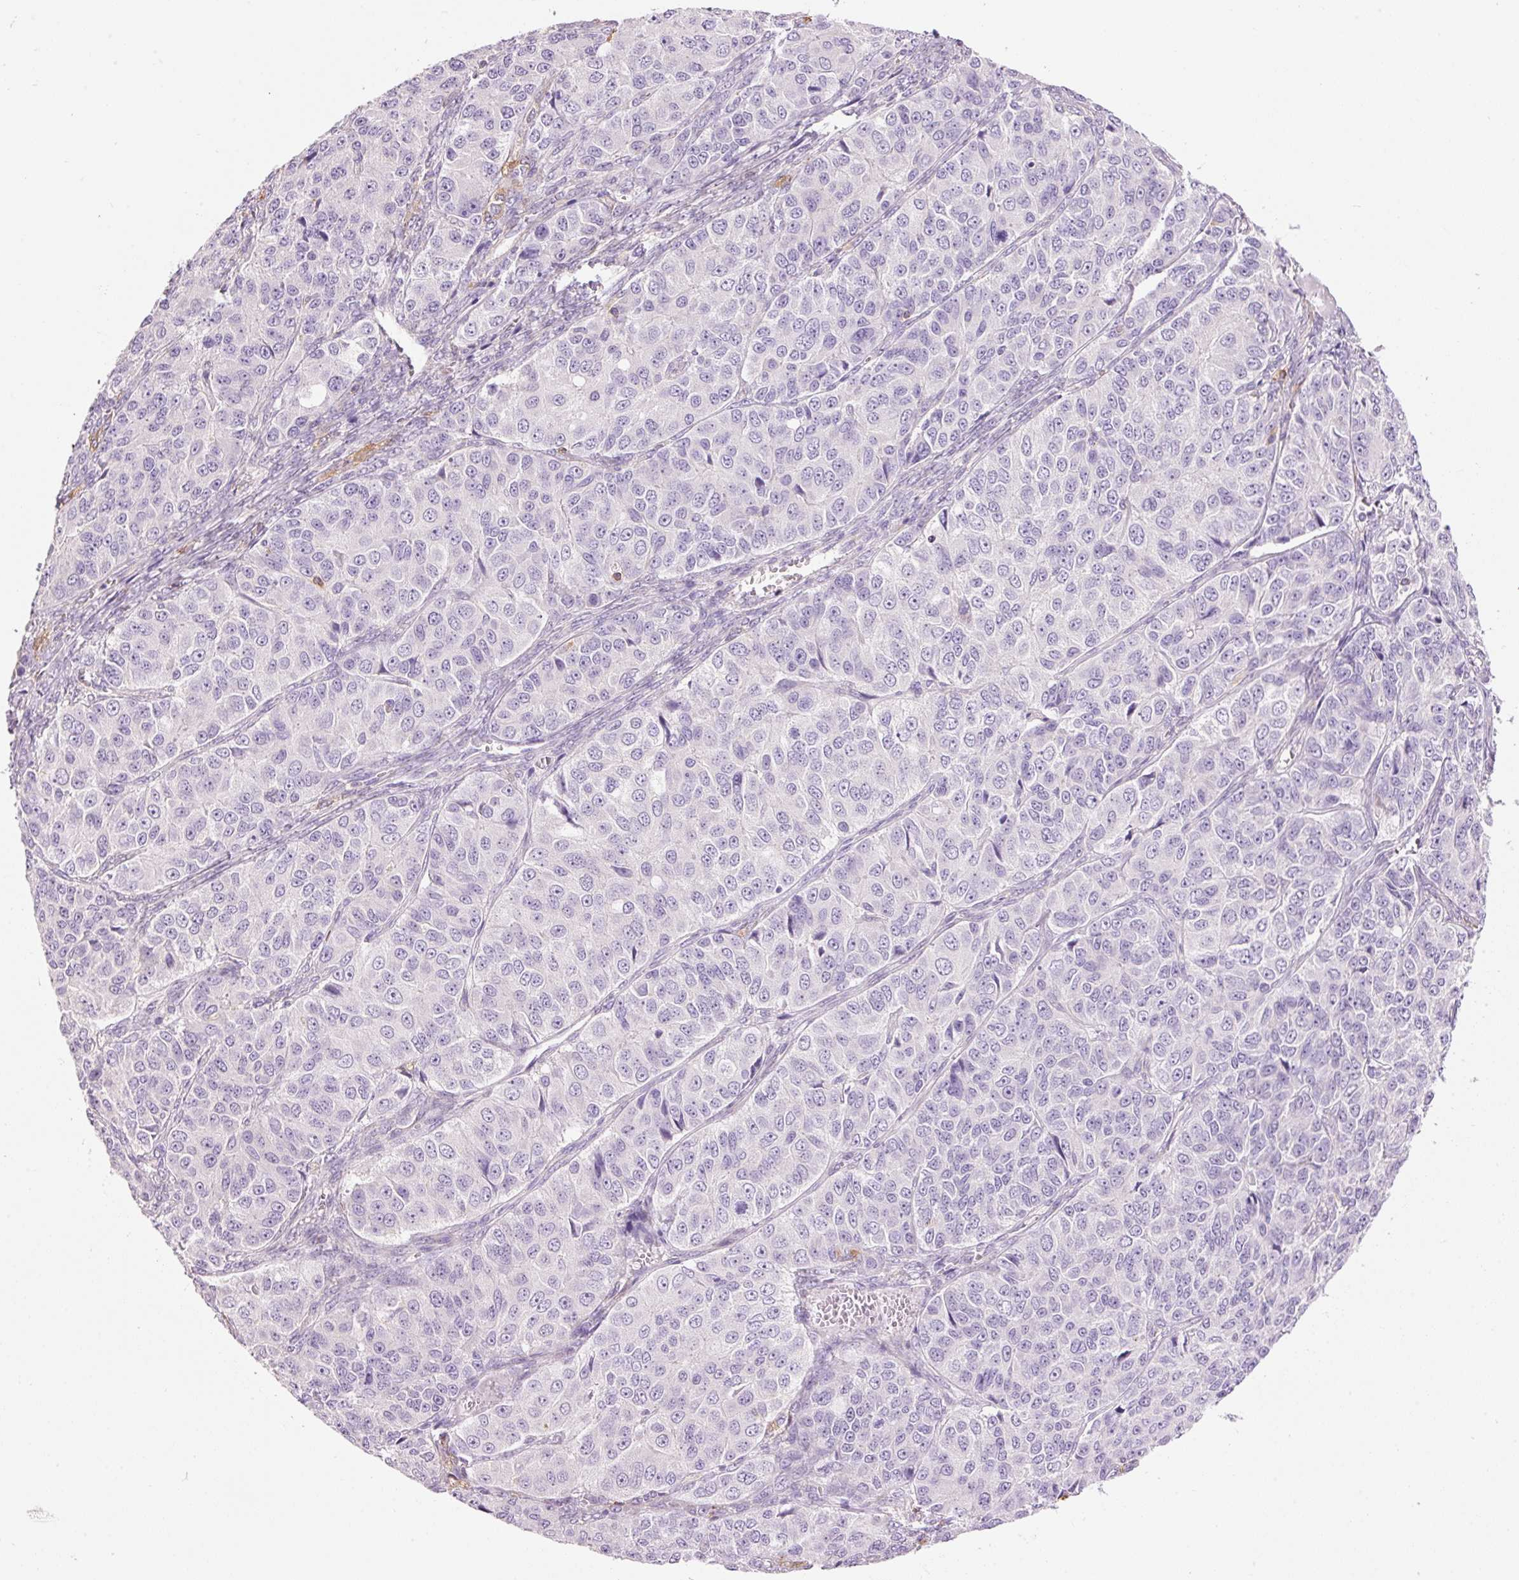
{"staining": {"intensity": "negative", "quantity": "none", "location": "none"}, "tissue": "ovarian cancer", "cell_type": "Tumor cells", "image_type": "cancer", "snomed": [{"axis": "morphology", "description": "Carcinoma, endometroid"}, {"axis": "topography", "description": "Ovary"}], "caption": "High magnification brightfield microscopy of endometroid carcinoma (ovarian) stained with DAB (3,3'-diaminobenzidine) (brown) and counterstained with hematoxylin (blue): tumor cells show no significant positivity.", "gene": "DOK6", "patient": {"sex": "female", "age": 51}}